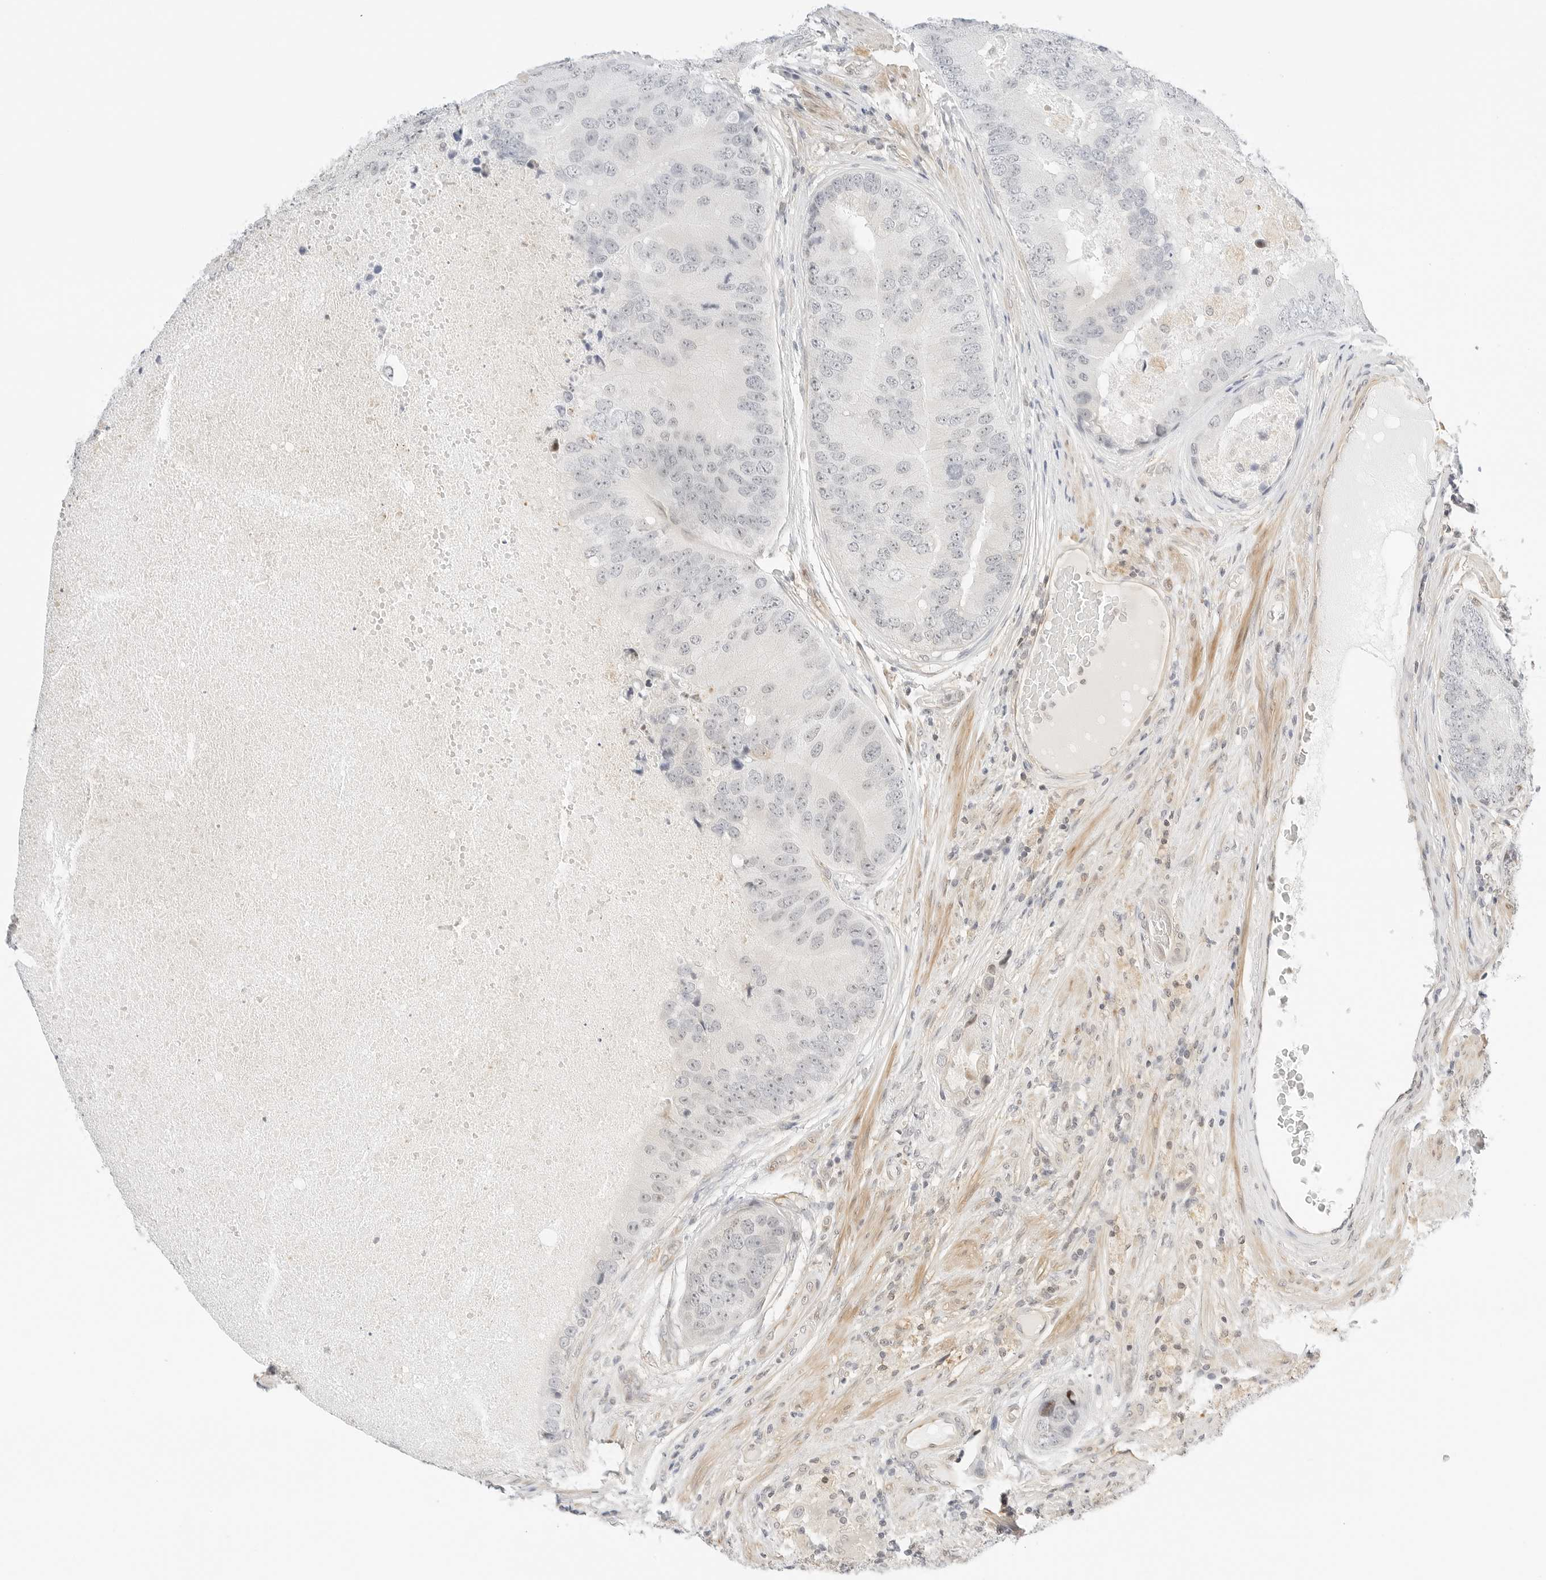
{"staining": {"intensity": "weak", "quantity": "<25%", "location": "nuclear"}, "tissue": "prostate cancer", "cell_type": "Tumor cells", "image_type": "cancer", "snomed": [{"axis": "morphology", "description": "Adenocarcinoma, High grade"}, {"axis": "topography", "description": "Prostate"}], "caption": "This is a histopathology image of IHC staining of prostate cancer (high-grade adenocarcinoma), which shows no staining in tumor cells.", "gene": "TEKT2", "patient": {"sex": "male", "age": 70}}